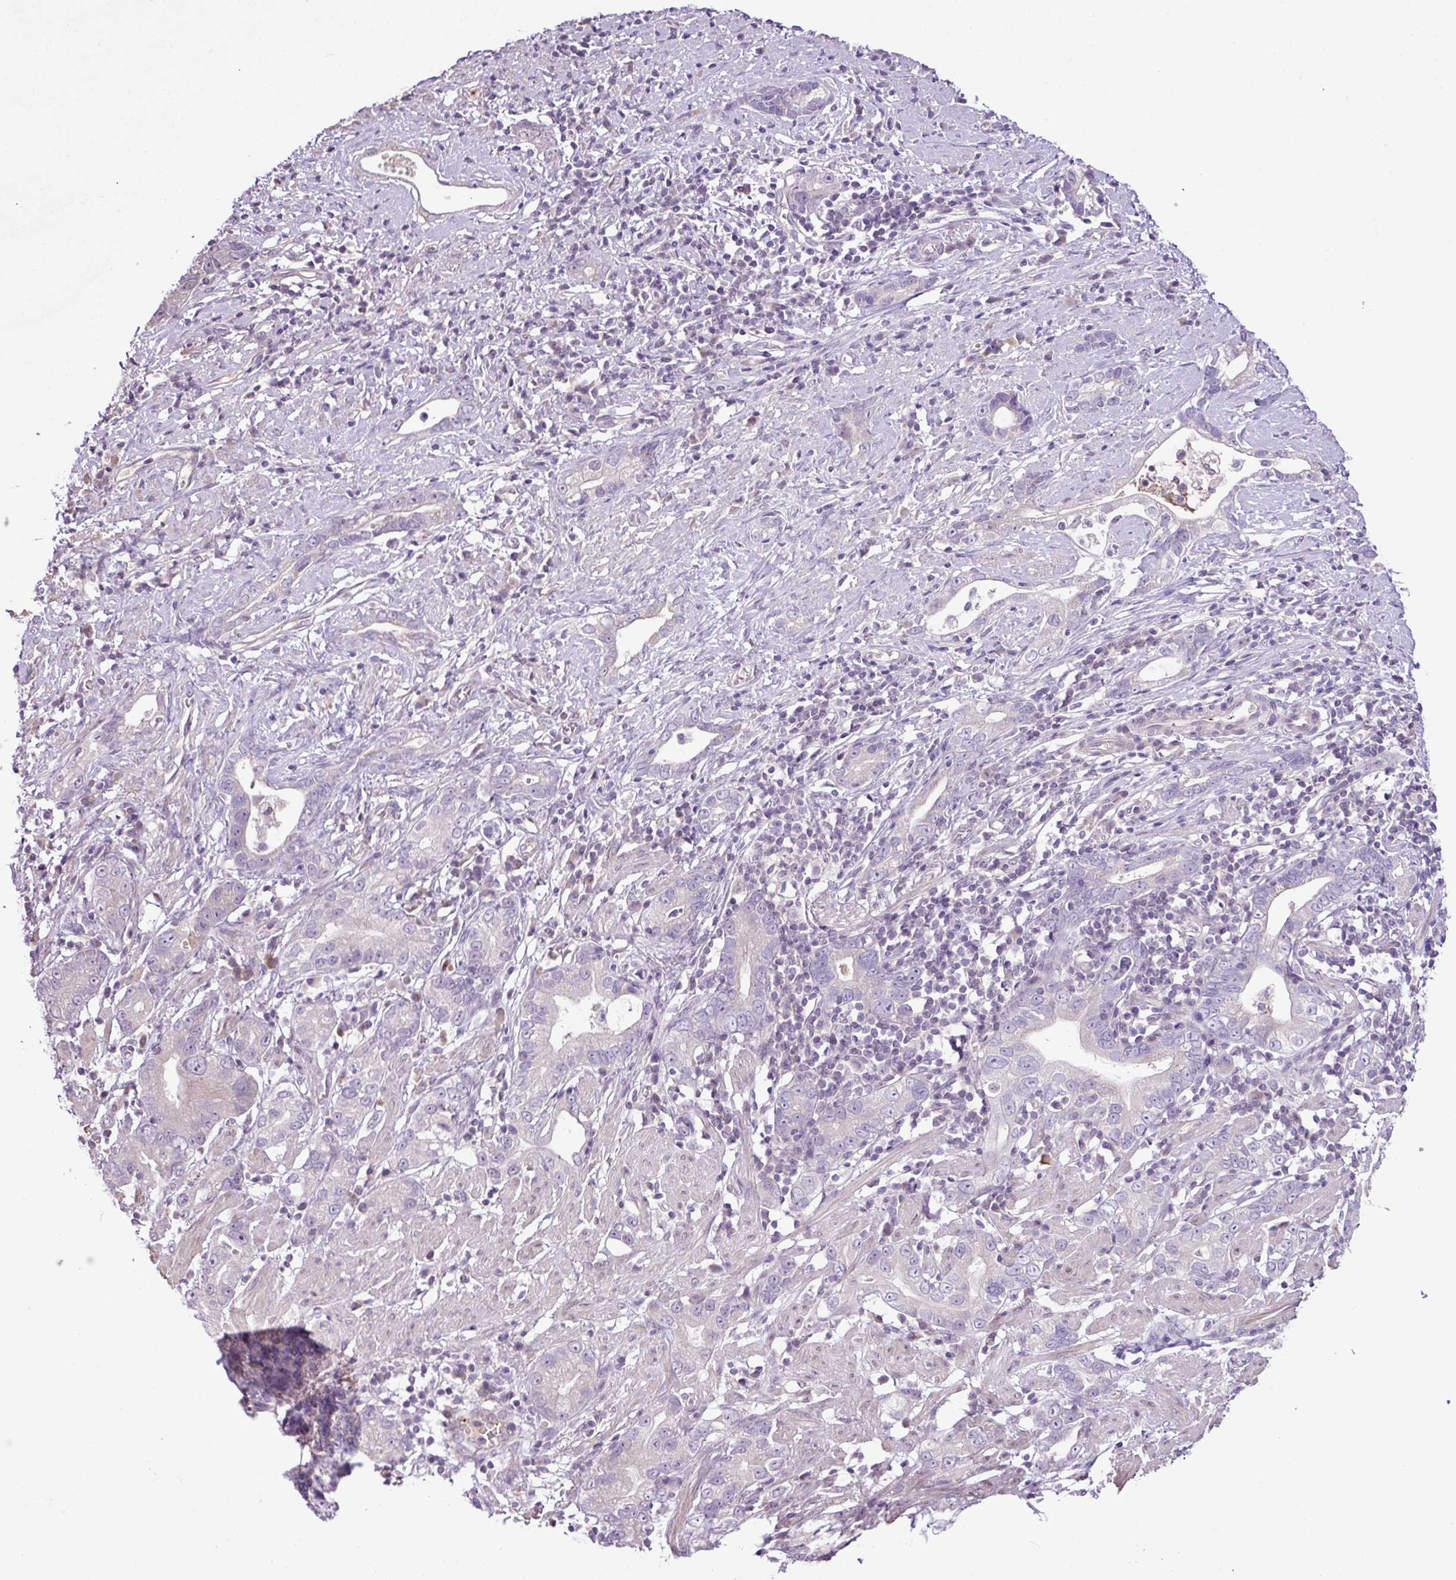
{"staining": {"intensity": "negative", "quantity": "none", "location": "none"}, "tissue": "stomach cancer", "cell_type": "Tumor cells", "image_type": "cancer", "snomed": [{"axis": "morphology", "description": "Adenocarcinoma, NOS"}, {"axis": "topography", "description": "Stomach"}], "caption": "A micrograph of stomach adenocarcinoma stained for a protein displays no brown staining in tumor cells.", "gene": "DNAJB13", "patient": {"sex": "male", "age": 55}}